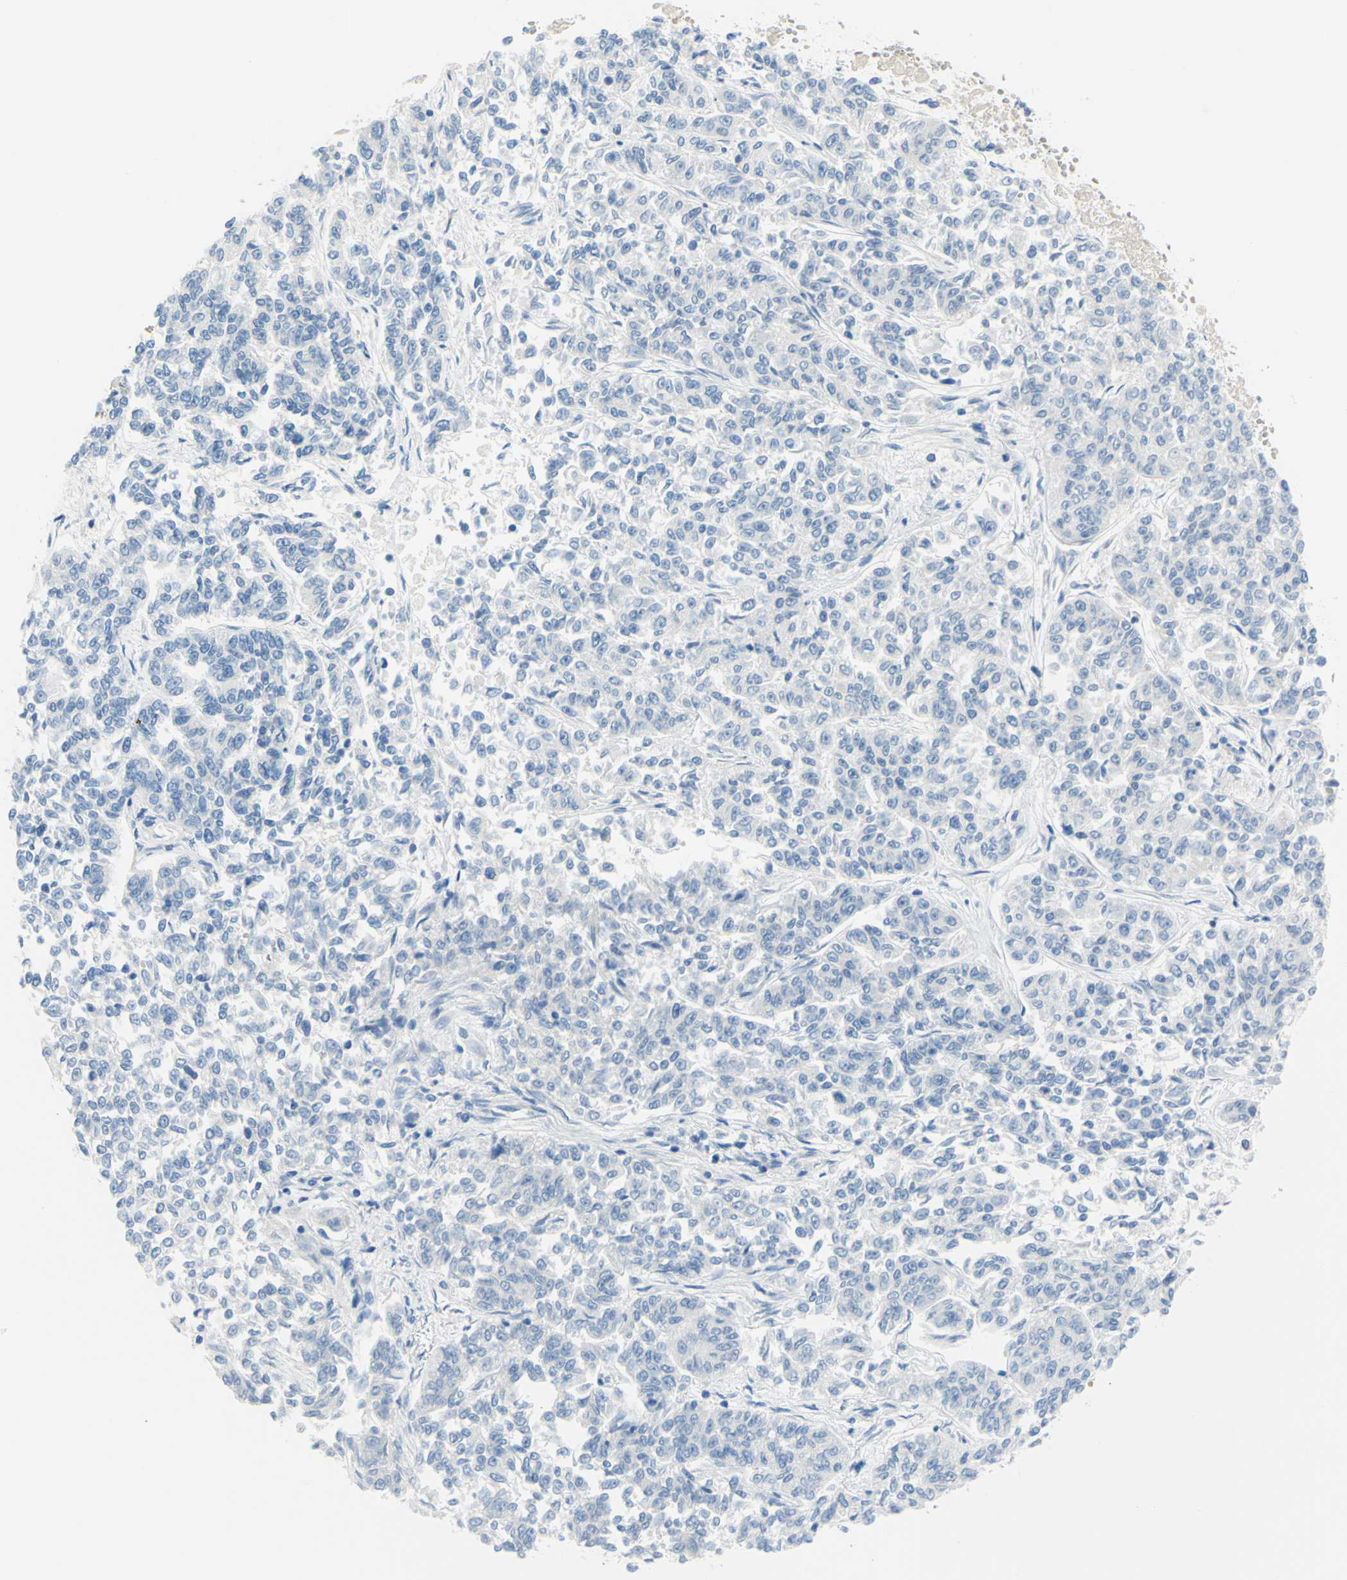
{"staining": {"intensity": "negative", "quantity": "none", "location": "none"}, "tissue": "lung cancer", "cell_type": "Tumor cells", "image_type": "cancer", "snomed": [{"axis": "morphology", "description": "Adenocarcinoma, NOS"}, {"axis": "topography", "description": "Lung"}], "caption": "A micrograph of human lung cancer (adenocarcinoma) is negative for staining in tumor cells.", "gene": "DCT", "patient": {"sex": "male", "age": 84}}